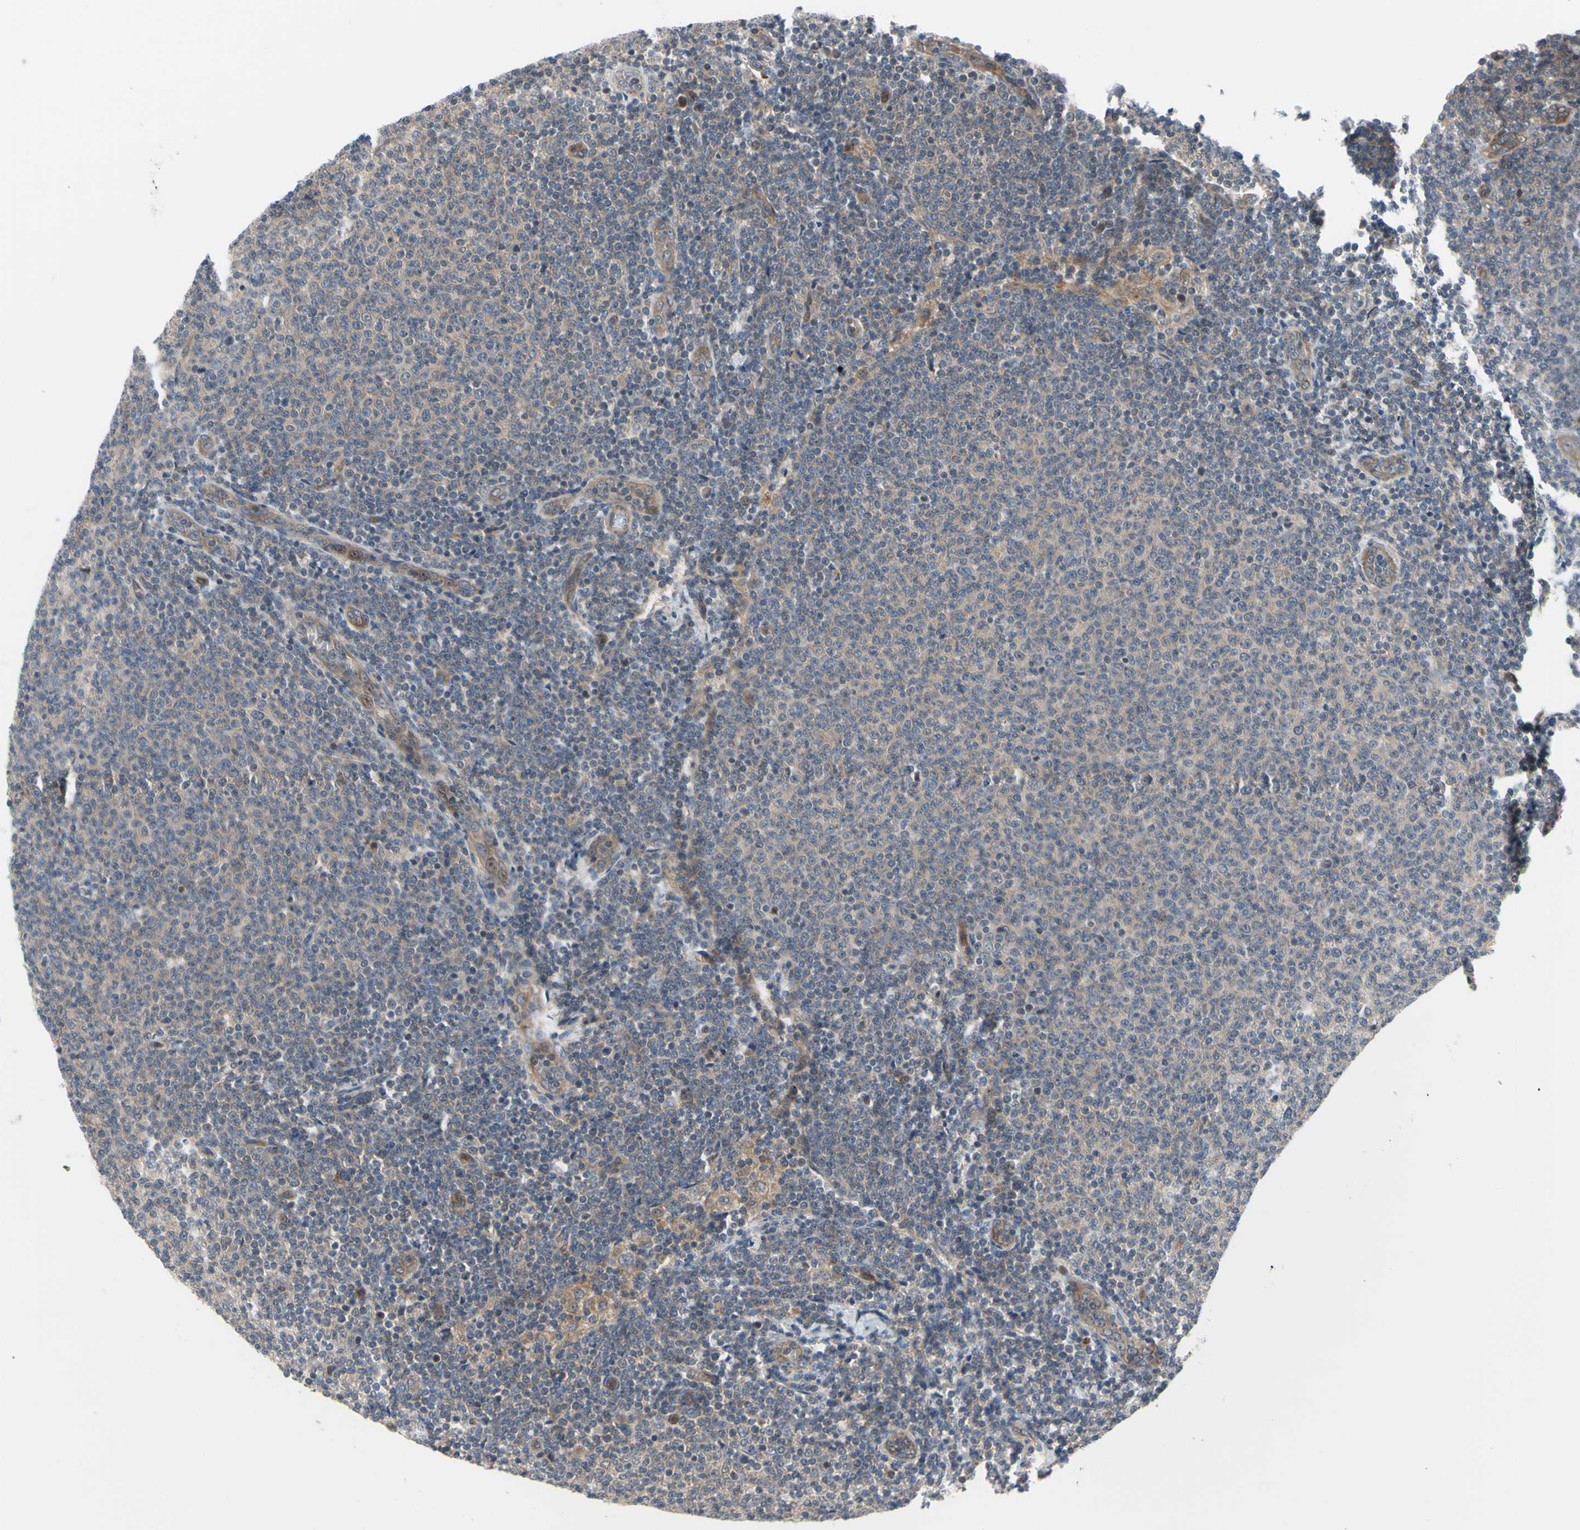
{"staining": {"intensity": "moderate", "quantity": ">75%", "location": "cytoplasmic/membranous"}, "tissue": "lymphoma", "cell_type": "Tumor cells", "image_type": "cancer", "snomed": [{"axis": "morphology", "description": "Malignant lymphoma, non-Hodgkin's type, Low grade"}, {"axis": "topography", "description": "Lymph node"}], "caption": "Malignant lymphoma, non-Hodgkin's type (low-grade) stained with immunohistochemistry reveals moderate cytoplasmic/membranous positivity in about >75% of tumor cells.", "gene": "COMMD9", "patient": {"sex": "male", "age": 66}}